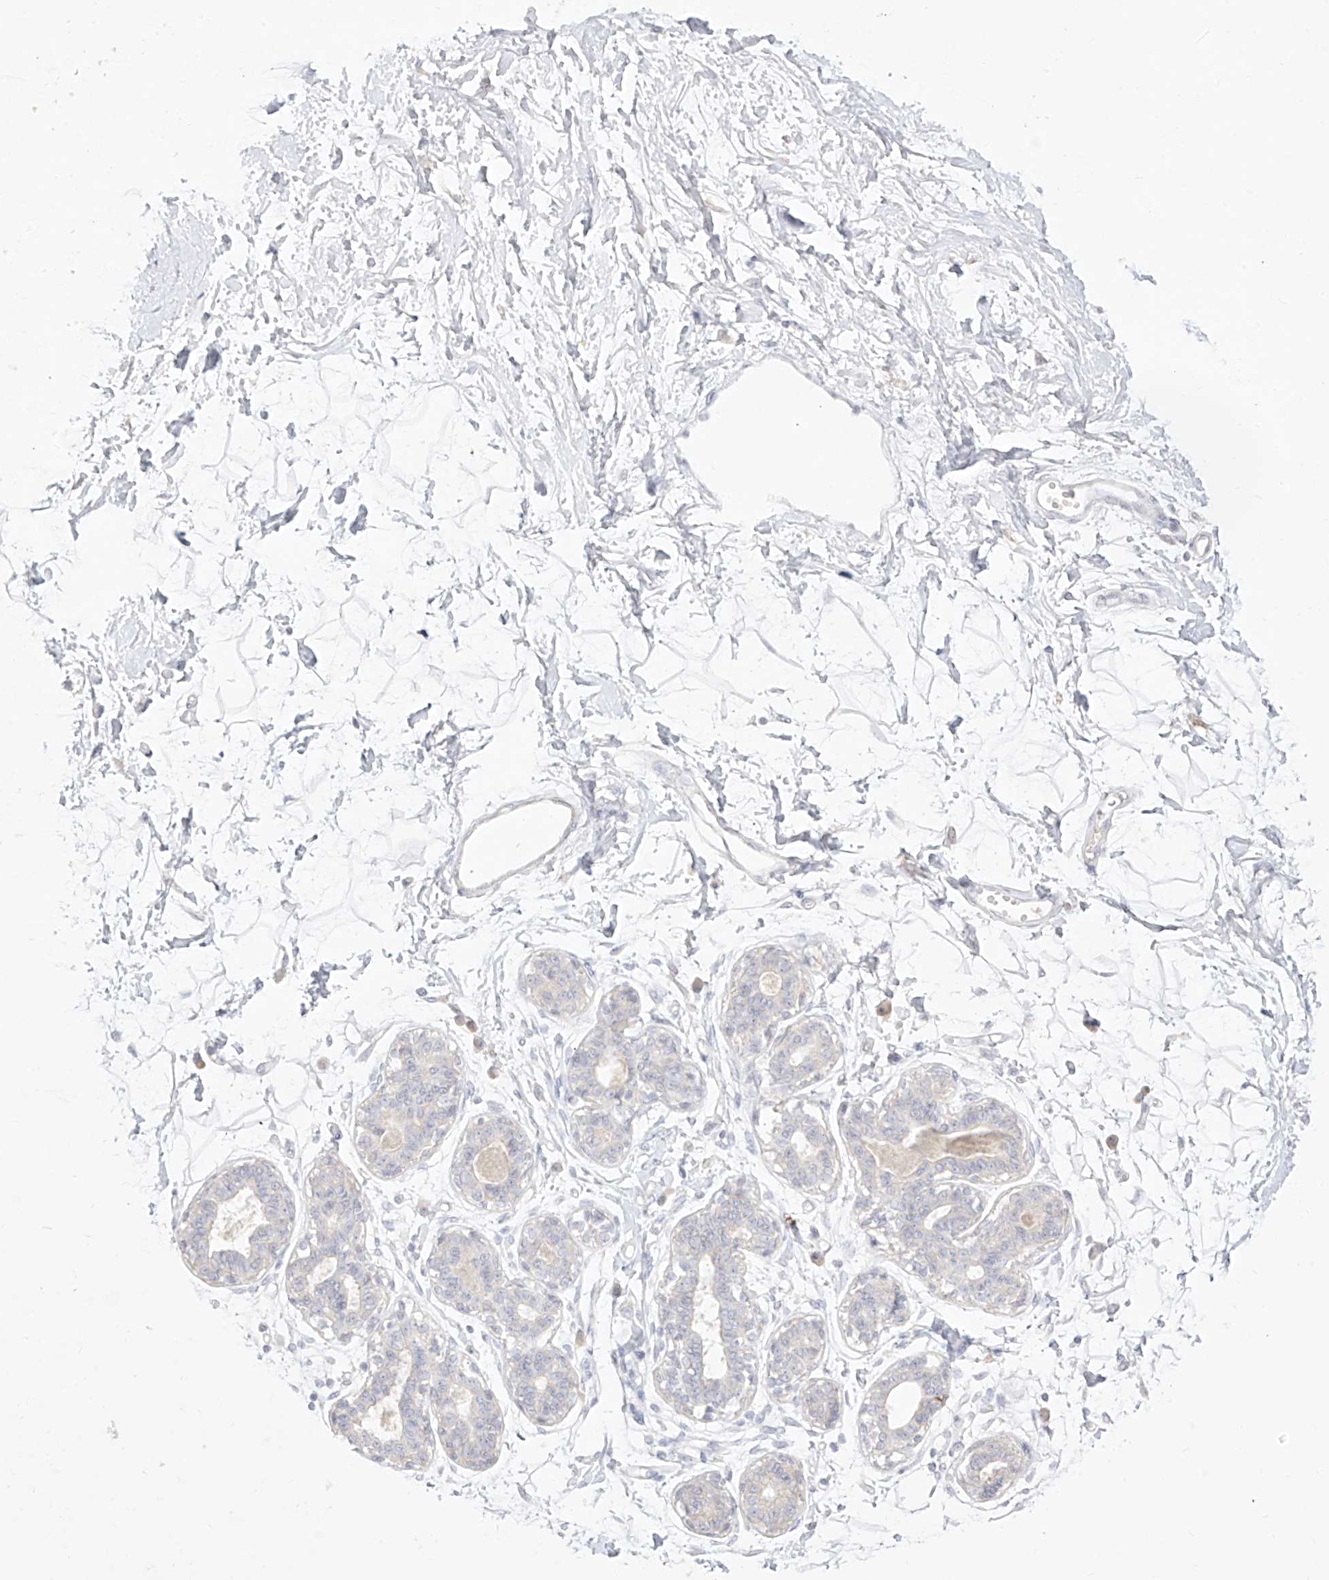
{"staining": {"intensity": "negative", "quantity": "none", "location": "none"}, "tissue": "breast", "cell_type": "Adipocytes", "image_type": "normal", "snomed": [{"axis": "morphology", "description": "Normal tissue, NOS"}, {"axis": "topography", "description": "Breast"}], "caption": "The histopathology image demonstrates no staining of adipocytes in normal breast. (DAB (3,3'-diaminobenzidine) immunohistochemistry (IHC), high magnification).", "gene": "TGM4", "patient": {"sex": "female", "age": 45}}